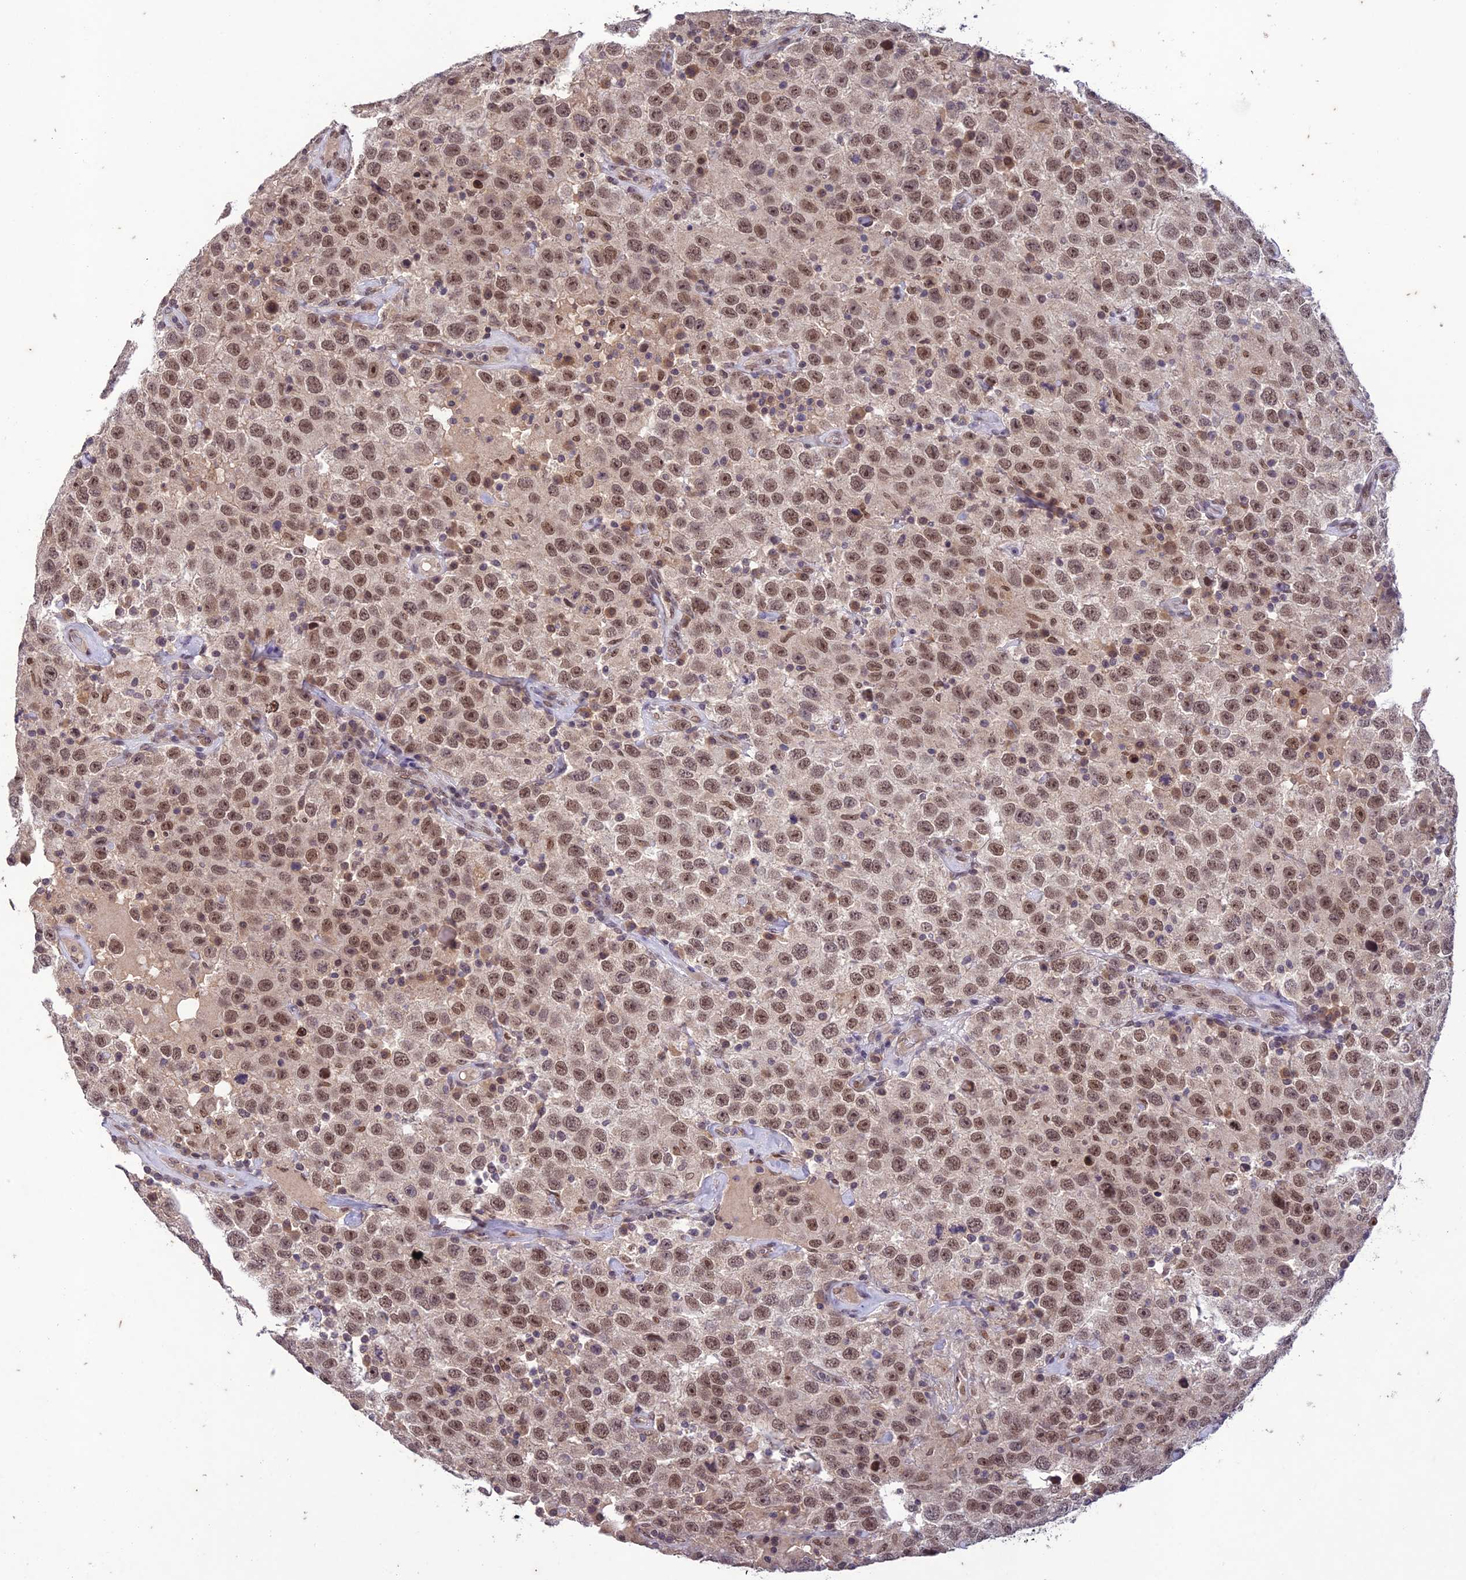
{"staining": {"intensity": "moderate", "quantity": ">75%", "location": "nuclear"}, "tissue": "testis cancer", "cell_type": "Tumor cells", "image_type": "cancer", "snomed": [{"axis": "morphology", "description": "Seminoma, NOS"}, {"axis": "topography", "description": "Testis"}], "caption": "Protein staining demonstrates moderate nuclear positivity in approximately >75% of tumor cells in testis cancer. (Brightfield microscopy of DAB IHC at high magnification).", "gene": "POP4", "patient": {"sex": "male", "age": 41}}